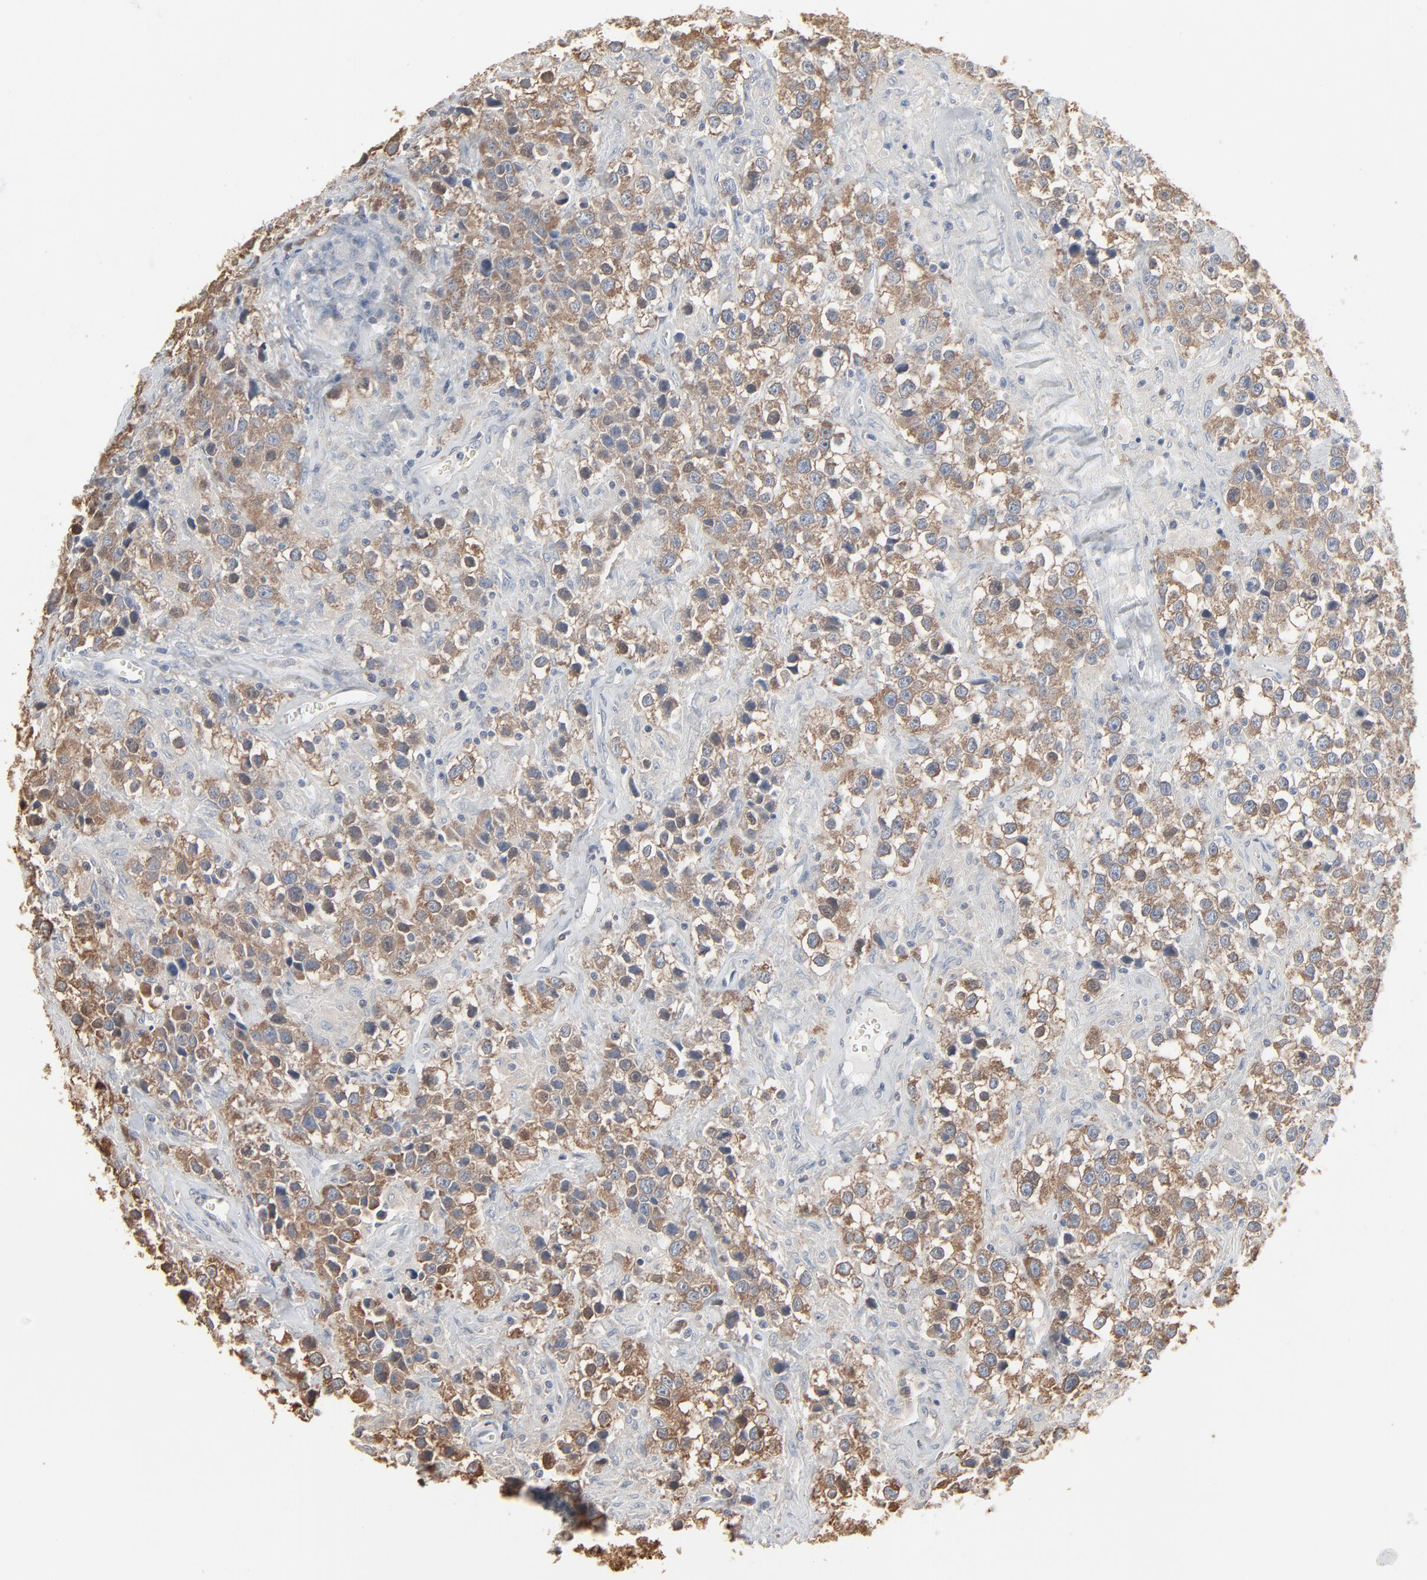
{"staining": {"intensity": "moderate", "quantity": ">75%", "location": "cytoplasmic/membranous"}, "tissue": "testis cancer", "cell_type": "Tumor cells", "image_type": "cancer", "snomed": [{"axis": "morphology", "description": "Seminoma, NOS"}, {"axis": "topography", "description": "Testis"}], "caption": "Protein staining shows moderate cytoplasmic/membranous staining in about >75% of tumor cells in testis cancer. Immunohistochemistry (ihc) stains the protein in brown and the nuclei are stained blue.", "gene": "CCT5", "patient": {"sex": "male", "age": 43}}